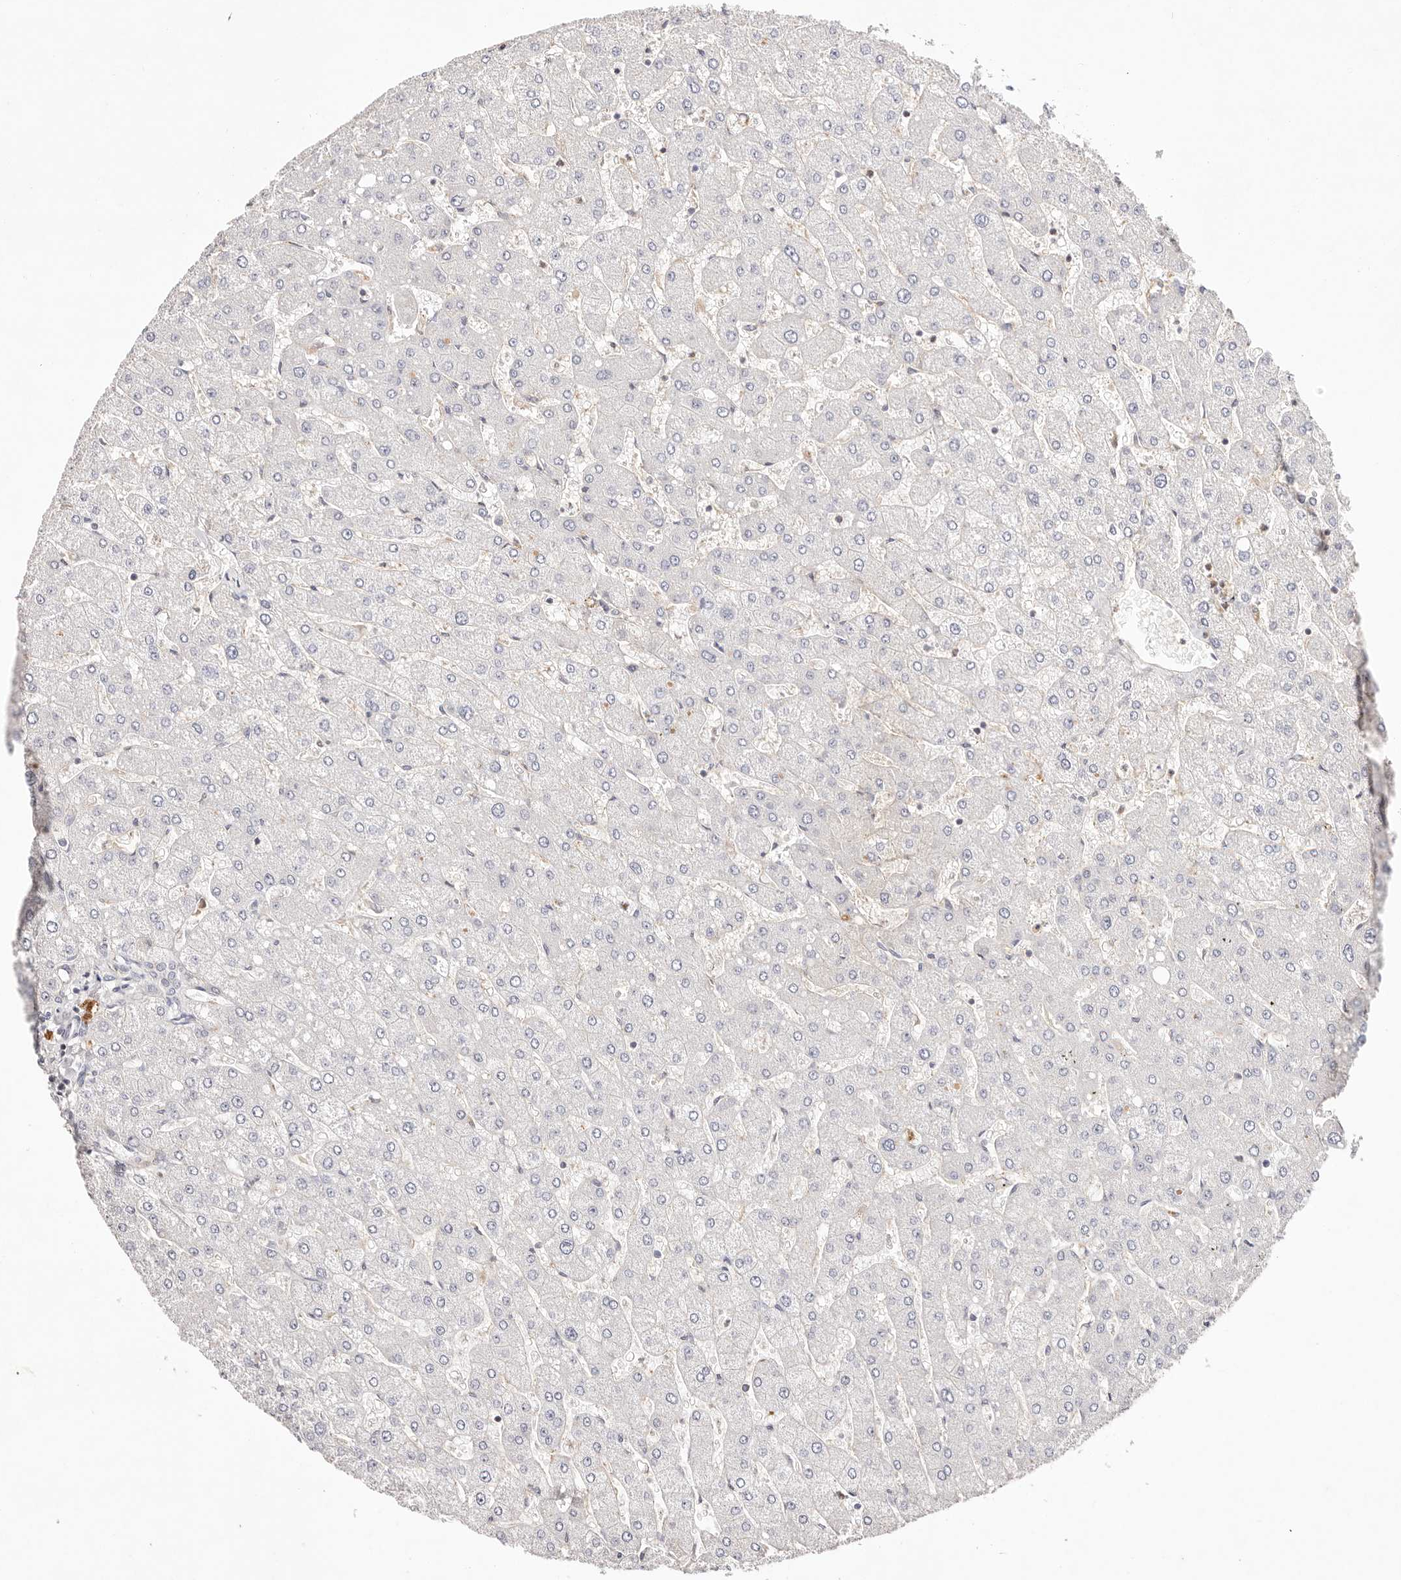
{"staining": {"intensity": "negative", "quantity": "none", "location": "none"}, "tissue": "liver", "cell_type": "Cholangiocytes", "image_type": "normal", "snomed": [{"axis": "morphology", "description": "Normal tissue, NOS"}, {"axis": "topography", "description": "Liver"}], "caption": "Protein analysis of unremarkable liver reveals no significant staining in cholangiocytes.", "gene": "SLC35B2", "patient": {"sex": "male", "age": 55}}